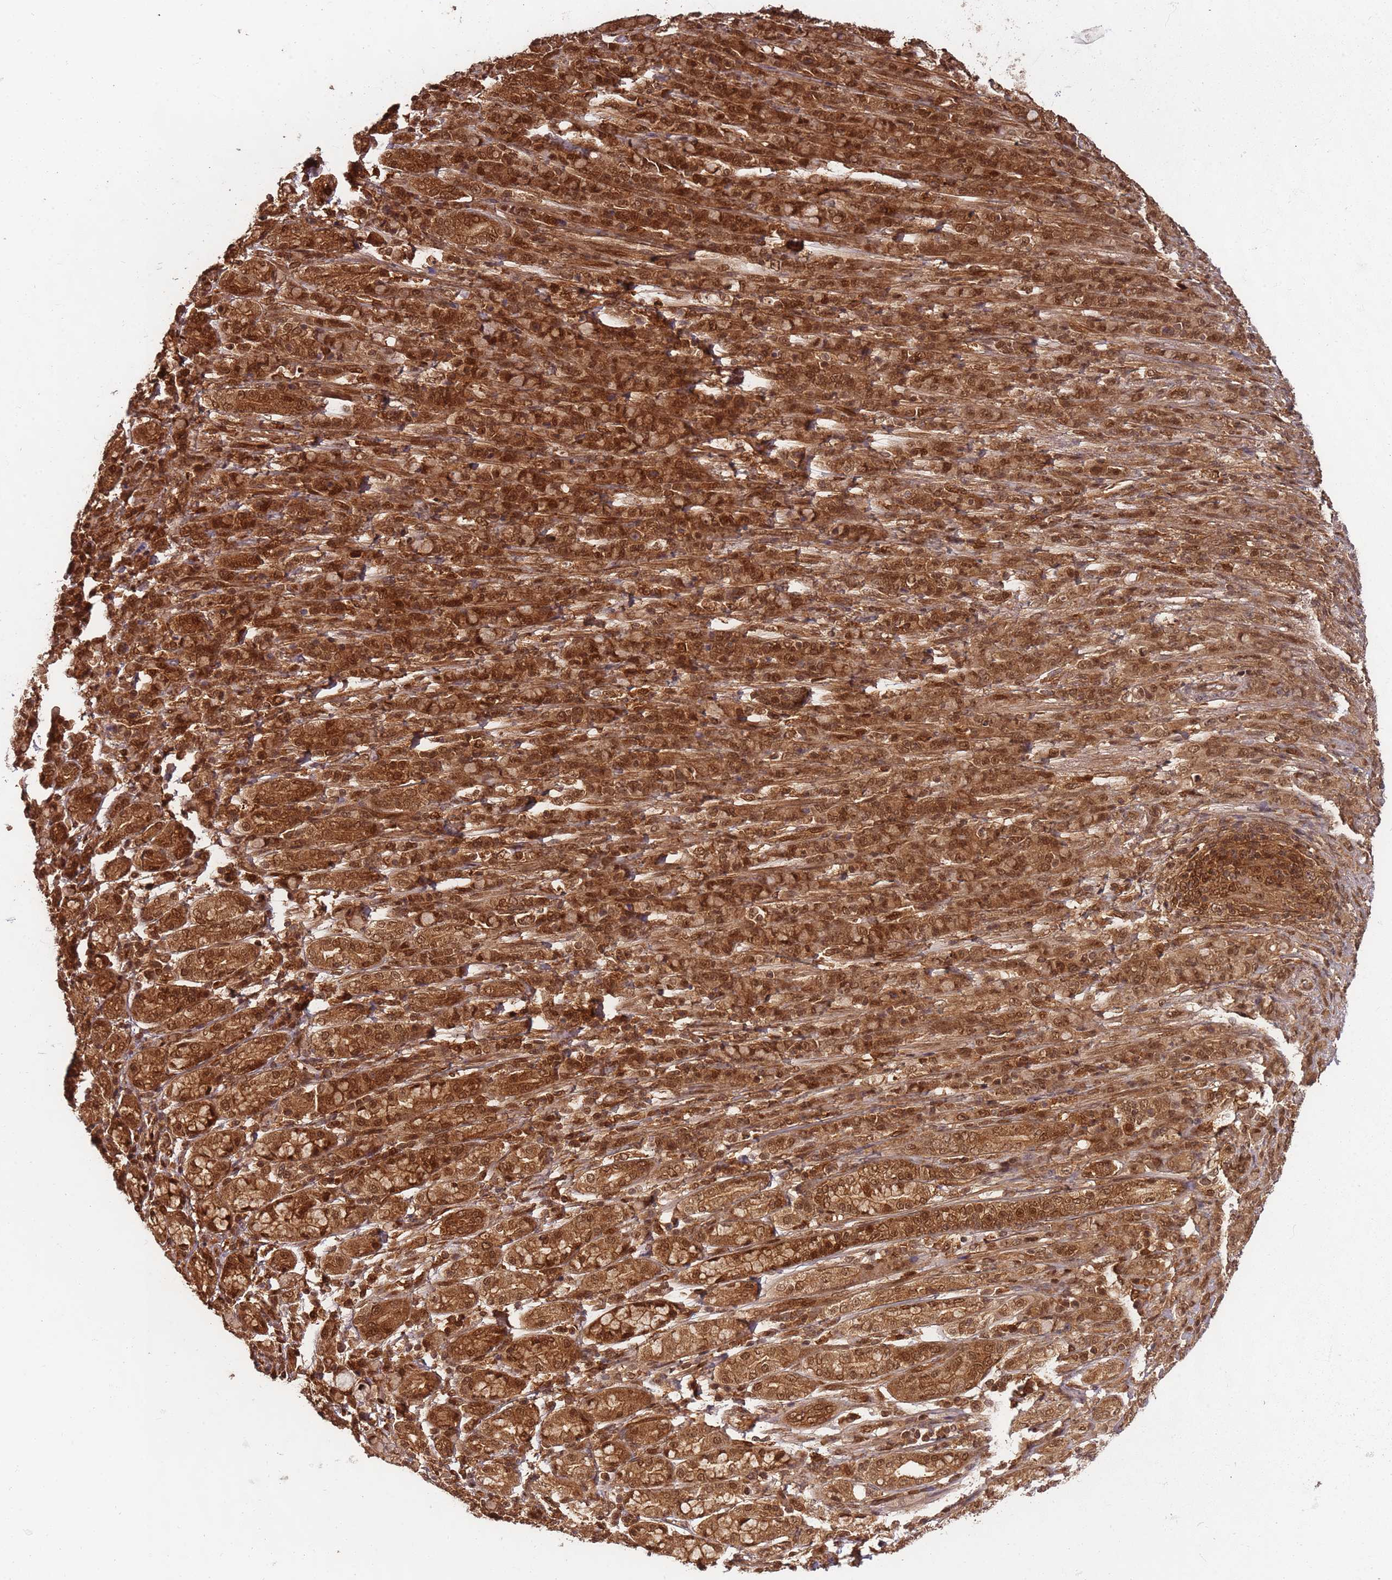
{"staining": {"intensity": "strong", "quantity": ">75%", "location": "cytoplasmic/membranous,nuclear"}, "tissue": "stomach cancer", "cell_type": "Tumor cells", "image_type": "cancer", "snomed": [{"axis": "morphology", "description": "Normal tissue, NOS"}, {"axis": "morphology", "description": "Adenocarcinoma, NOS"}, {"axis": "topography", "description": "Stomach"}], "caption": "Immunohistochemistry photomicrograph of adenocarcinoma (stomach) stained for a protein (brown), which demonstrates high levels of strong cytoplasmic/membranous and nuclear staining in about >75% of tumor cells.", "gene": "PGLS", "patient": {"sex": "female", "age": 79}}